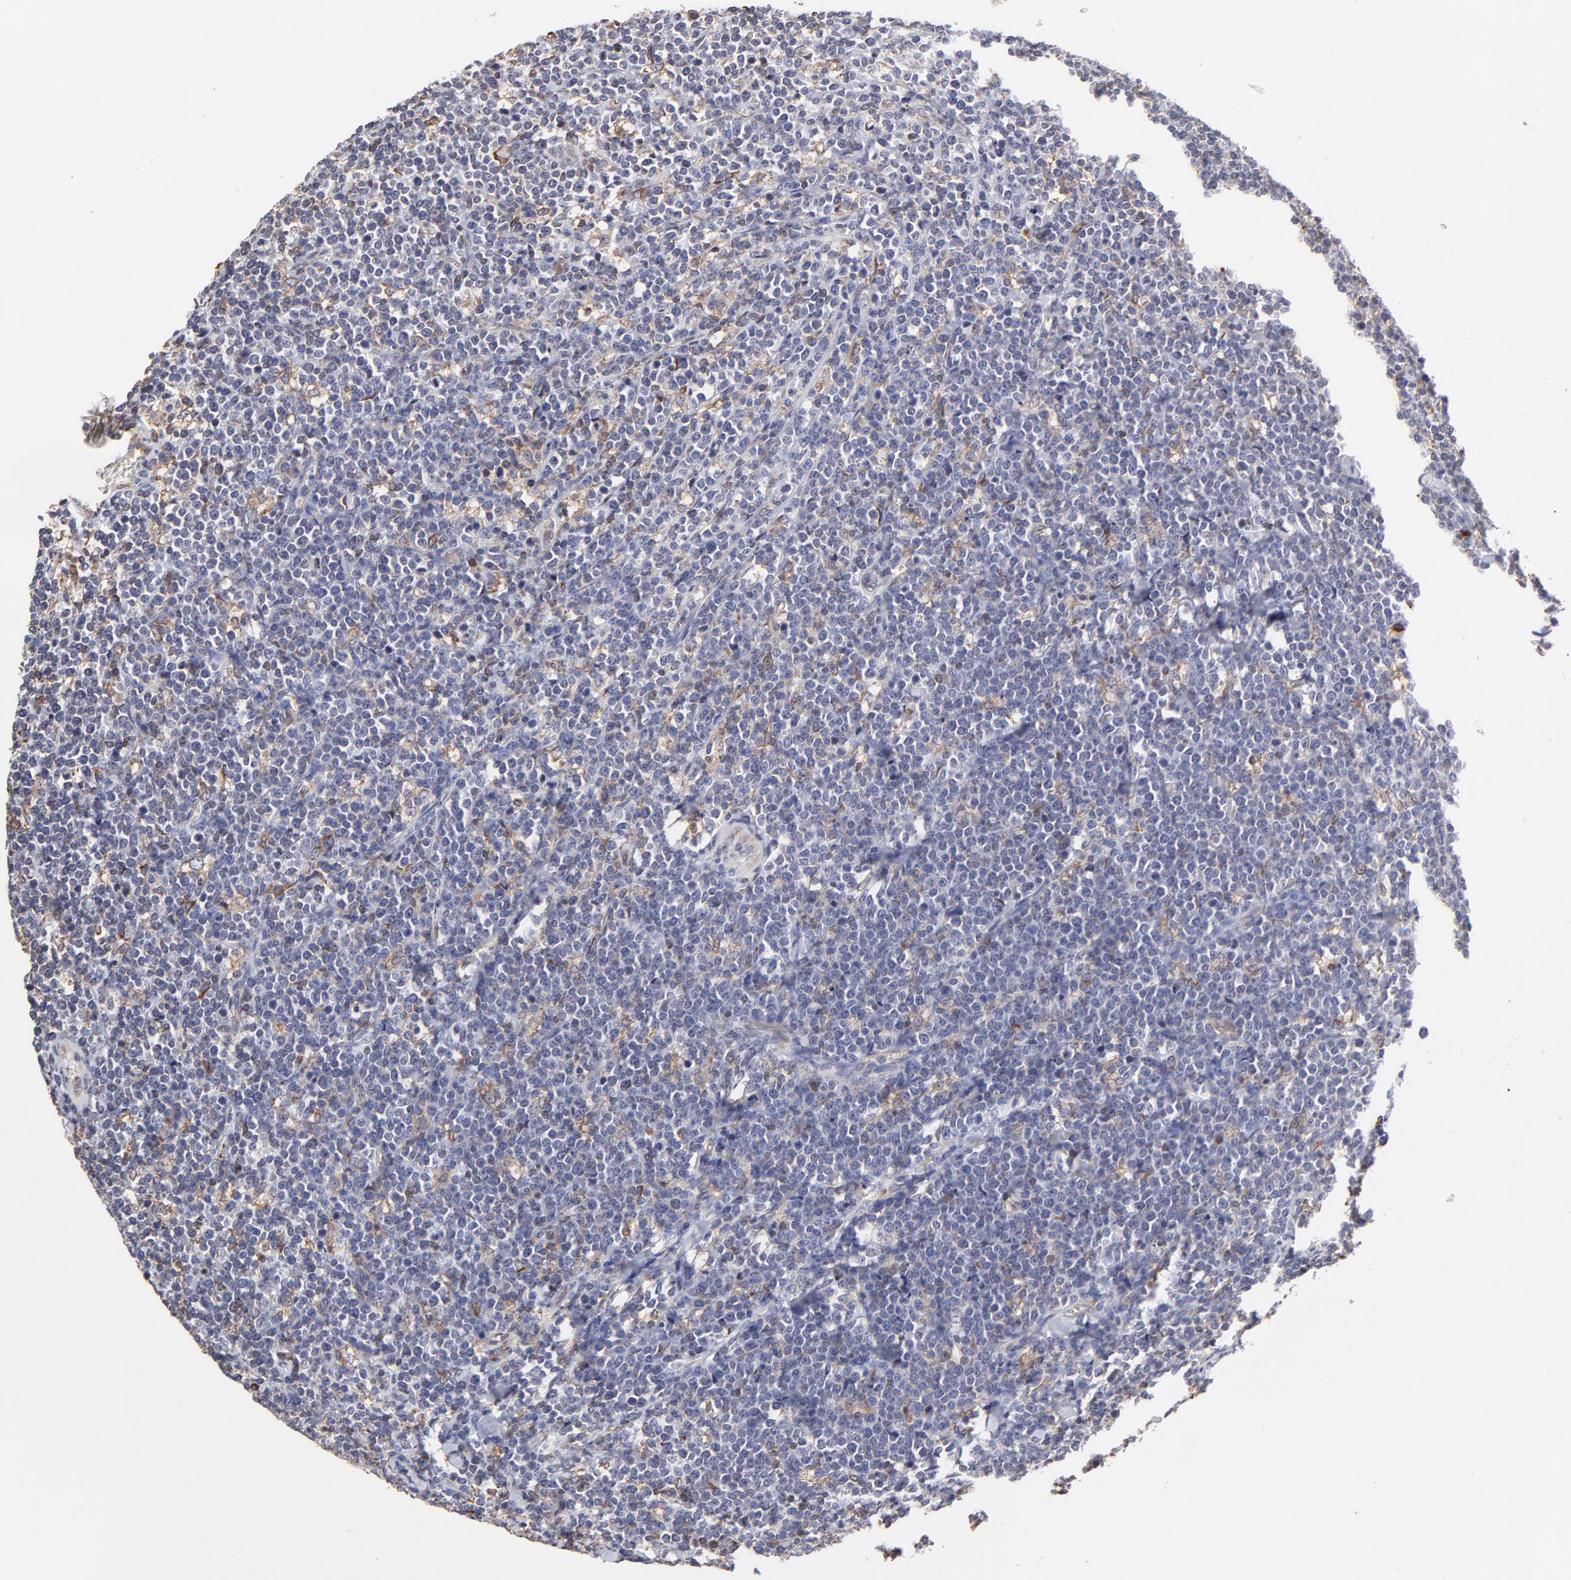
{"staining": {"intensity": "negative", "quantity": "none", "location": "none"}, "tissue": "lymphoma", "cell_type": "Tumor cells", "image_type": "cancer", "snomed": [{"axis": "morphology", "description": "Malignant lymphoma, non-Hodgkin's type, High grade"}, {"axis": "topography", "description": "Small intestine"}, {"axis": "topography", "description": "Colon"}], "caption": "Immunohistochemistry (IHC) histopathology image of neoplastic tissue: lymphoma stained with DAB demonstrates no significant protein staining in tumor cells. (Stains: DAB immunohistochemistry (IHC) with hematoxylin counter stain, Microscopy: brightfield microscopy at high magnification).", "gene": "LMAN1", "patient": {"sex": "male", "age": 8}}